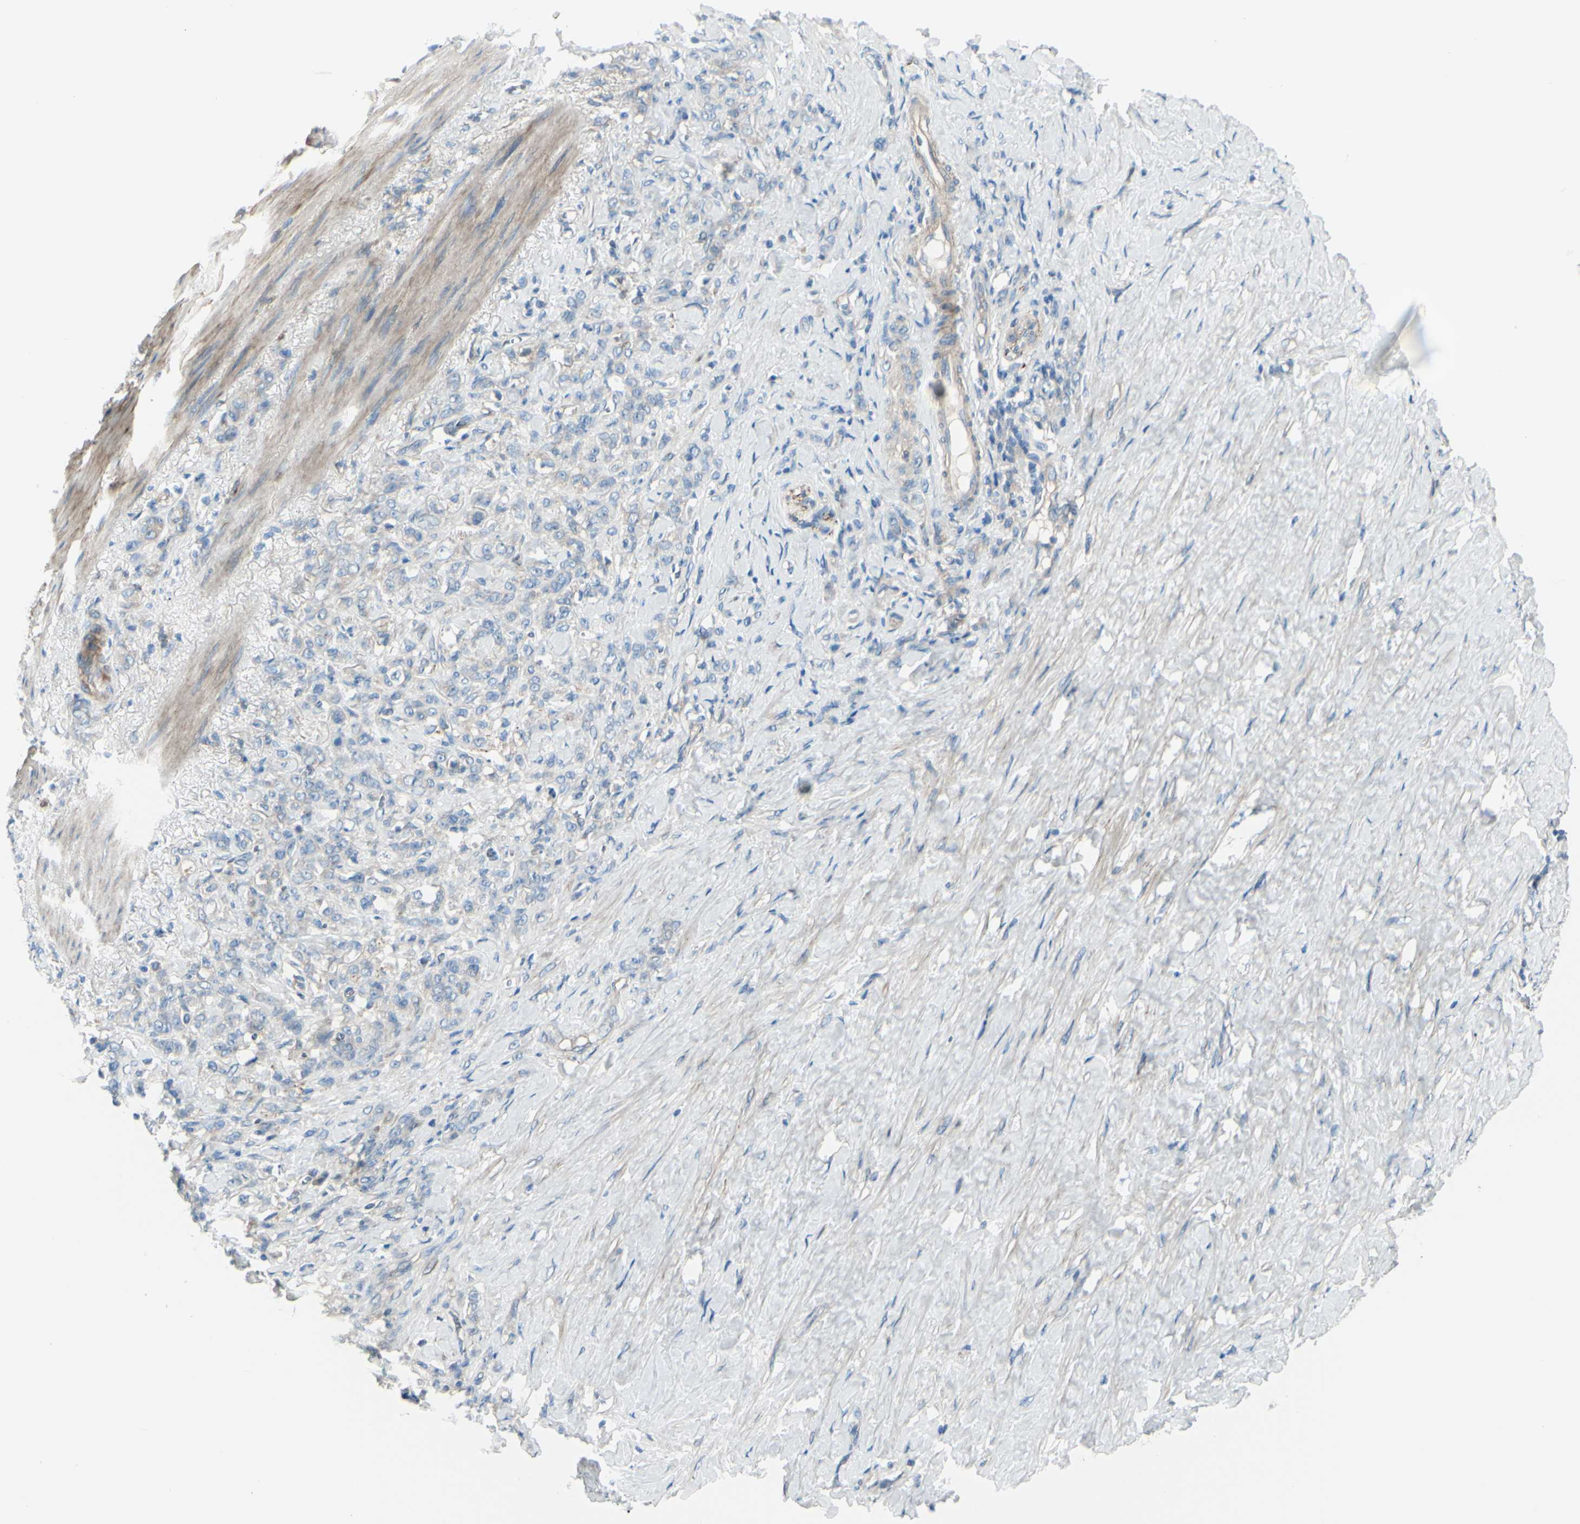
{"staining": {"intensity": "weak", "quantity": ">75%", "location": "cytoplasmic/membranous"}, "tissue": "stomach cancer", "cell_type": "Tumor cells", "image_type": "cancer", "snomed": [{"axis": "morphology", "description": "Adenocarcinoma, NOS"}, {"axis": "topography", "description": "Stomach"}], "caption": "IHC histopathology image of human stomach cancer stained for a protein (brown), which demonstrates low levels of weak cytoplasmic/membranous expression in approximately >75% of tumor cells.", "gene": "PCDHGA2", "patient": {"sex": "male", "age": 82}}